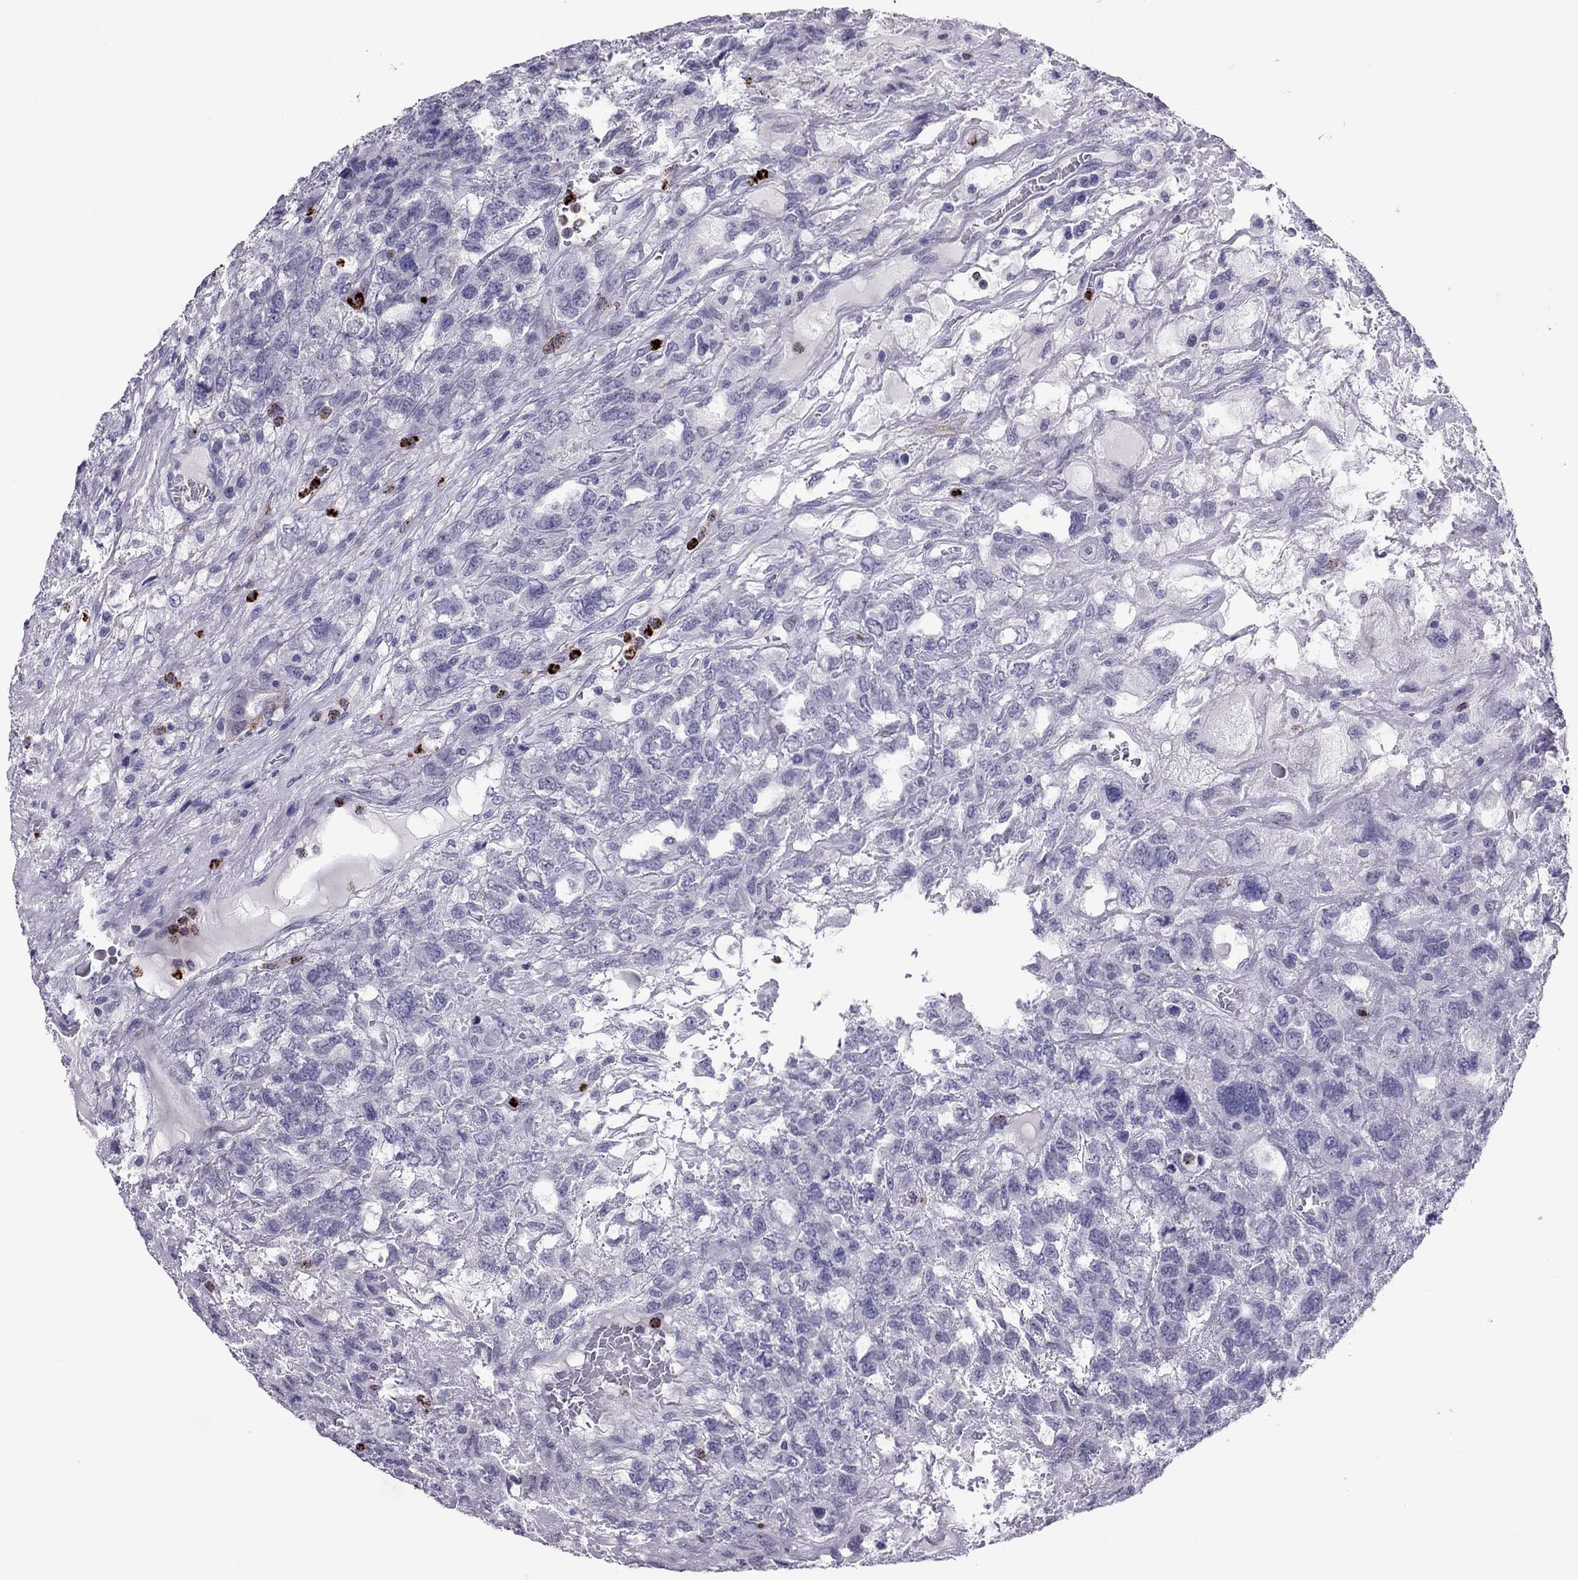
{"staining": {"intensity": "negative", "quantity": "none", "location": "none"}, "tissue": "testis cancer", "cell_type": "Tumor cells", "image_type": "cancer", "snomed": [{"axis": "morphology", "description": "Seminoma, NOS"}, {"axis": "topography", "description": "Testis"}], "caption": "Testis seminoma was stained to show a protein in brown. There is no significant positivity in tumor cells.", "gene": "CCL27", "patient": {"sex": "male", "age": 52}}